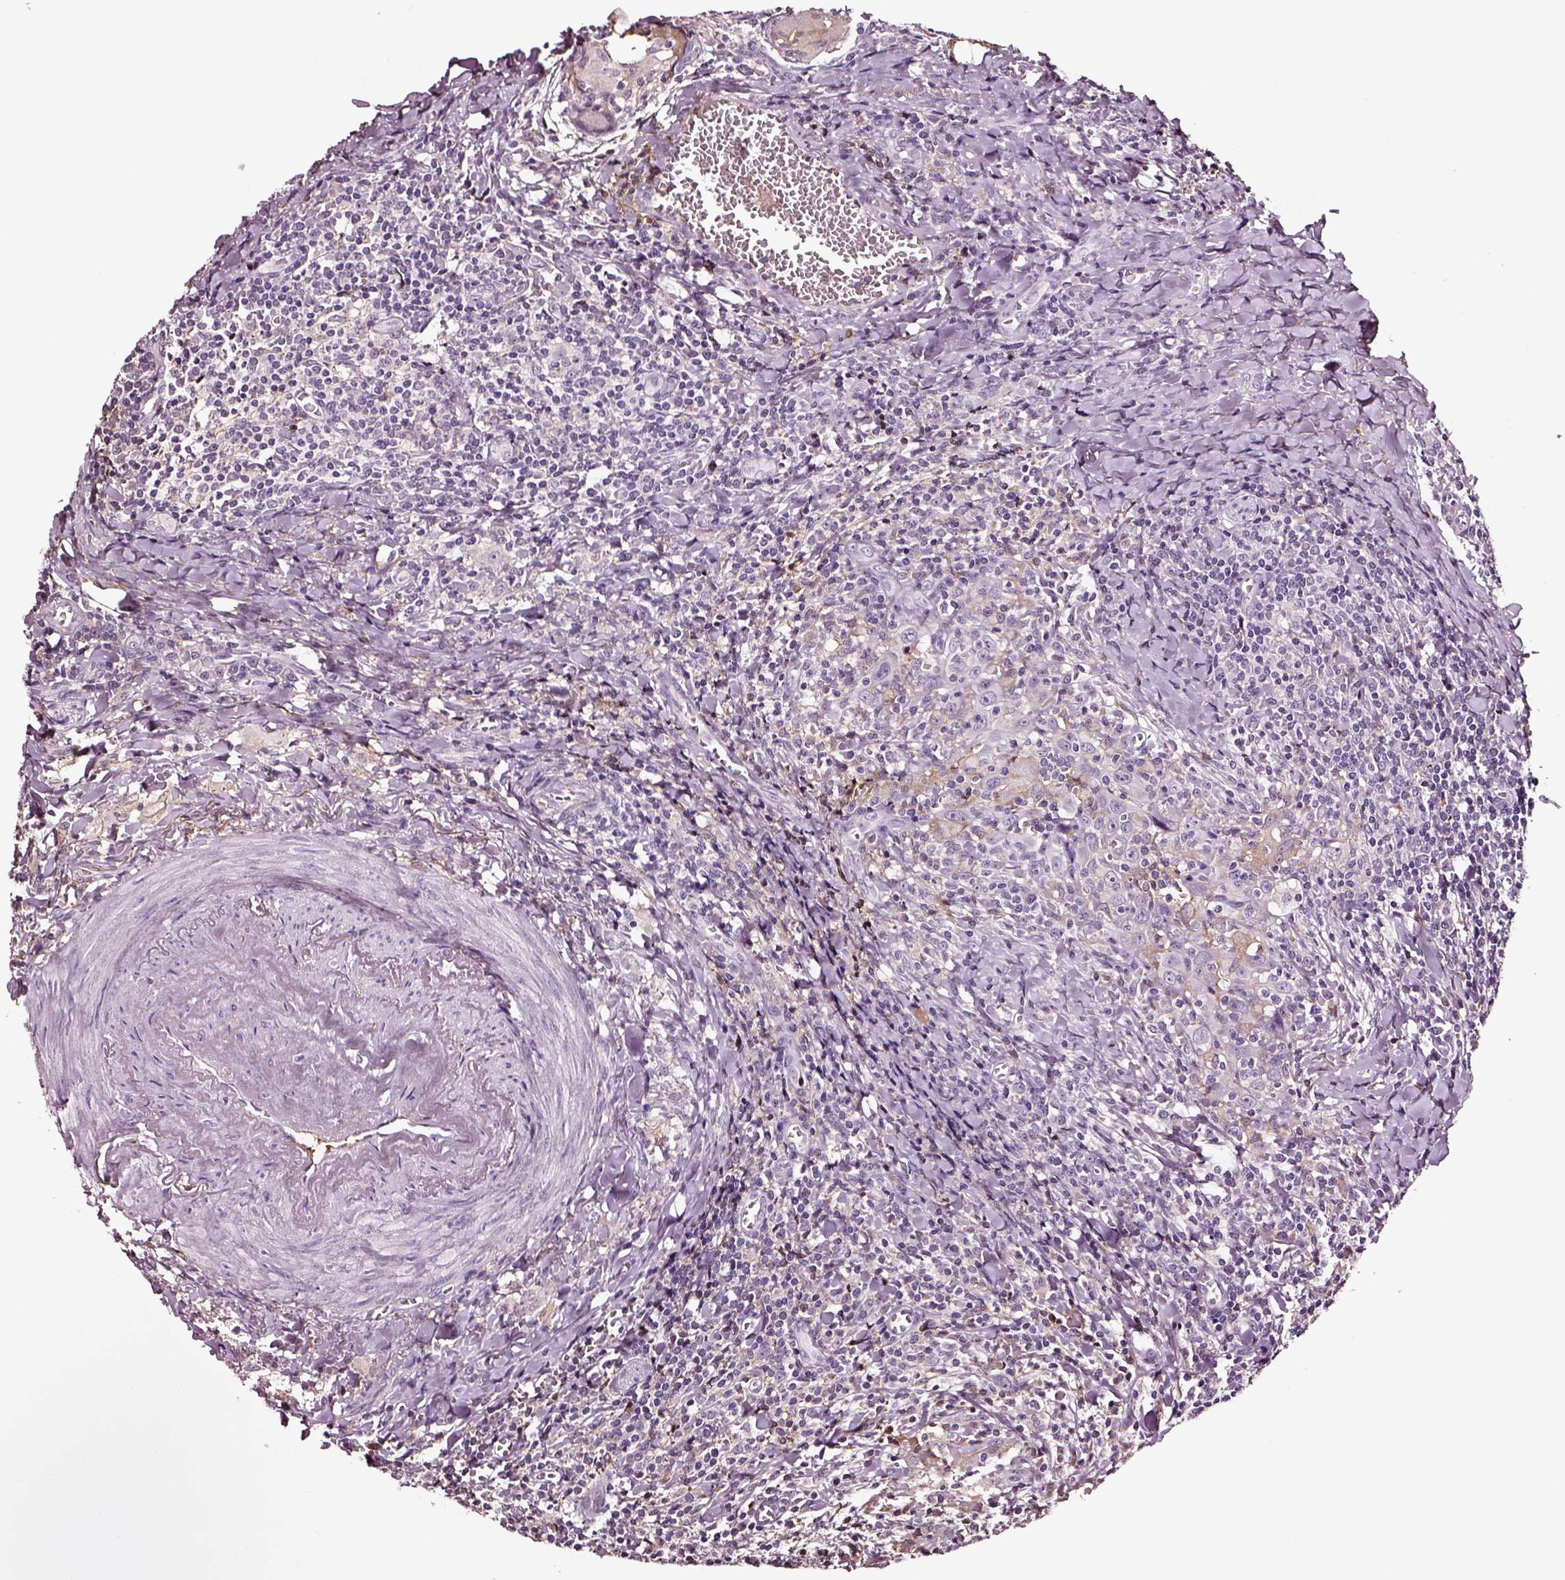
{"staining": {"intensity": "negative", "quantity": "none", "location": "none"}, "tissue": "head and neck cancer", "cell_type": "Tumor cells", "image_type": "cancer", "snomed": [{"axis": "morphology", "description": "Squamous cell carcinoma, NOS"}, {"axis": "topography", "description": "Head-Neck"}], "caption": "This is an immunohistochemistry (IHC) photomicrograph of human squamous cell carcinoma (head and neck). There is no positivity in tumor cells.", "gene": "TF", "patient": {"sex": "female", "age": 95}}